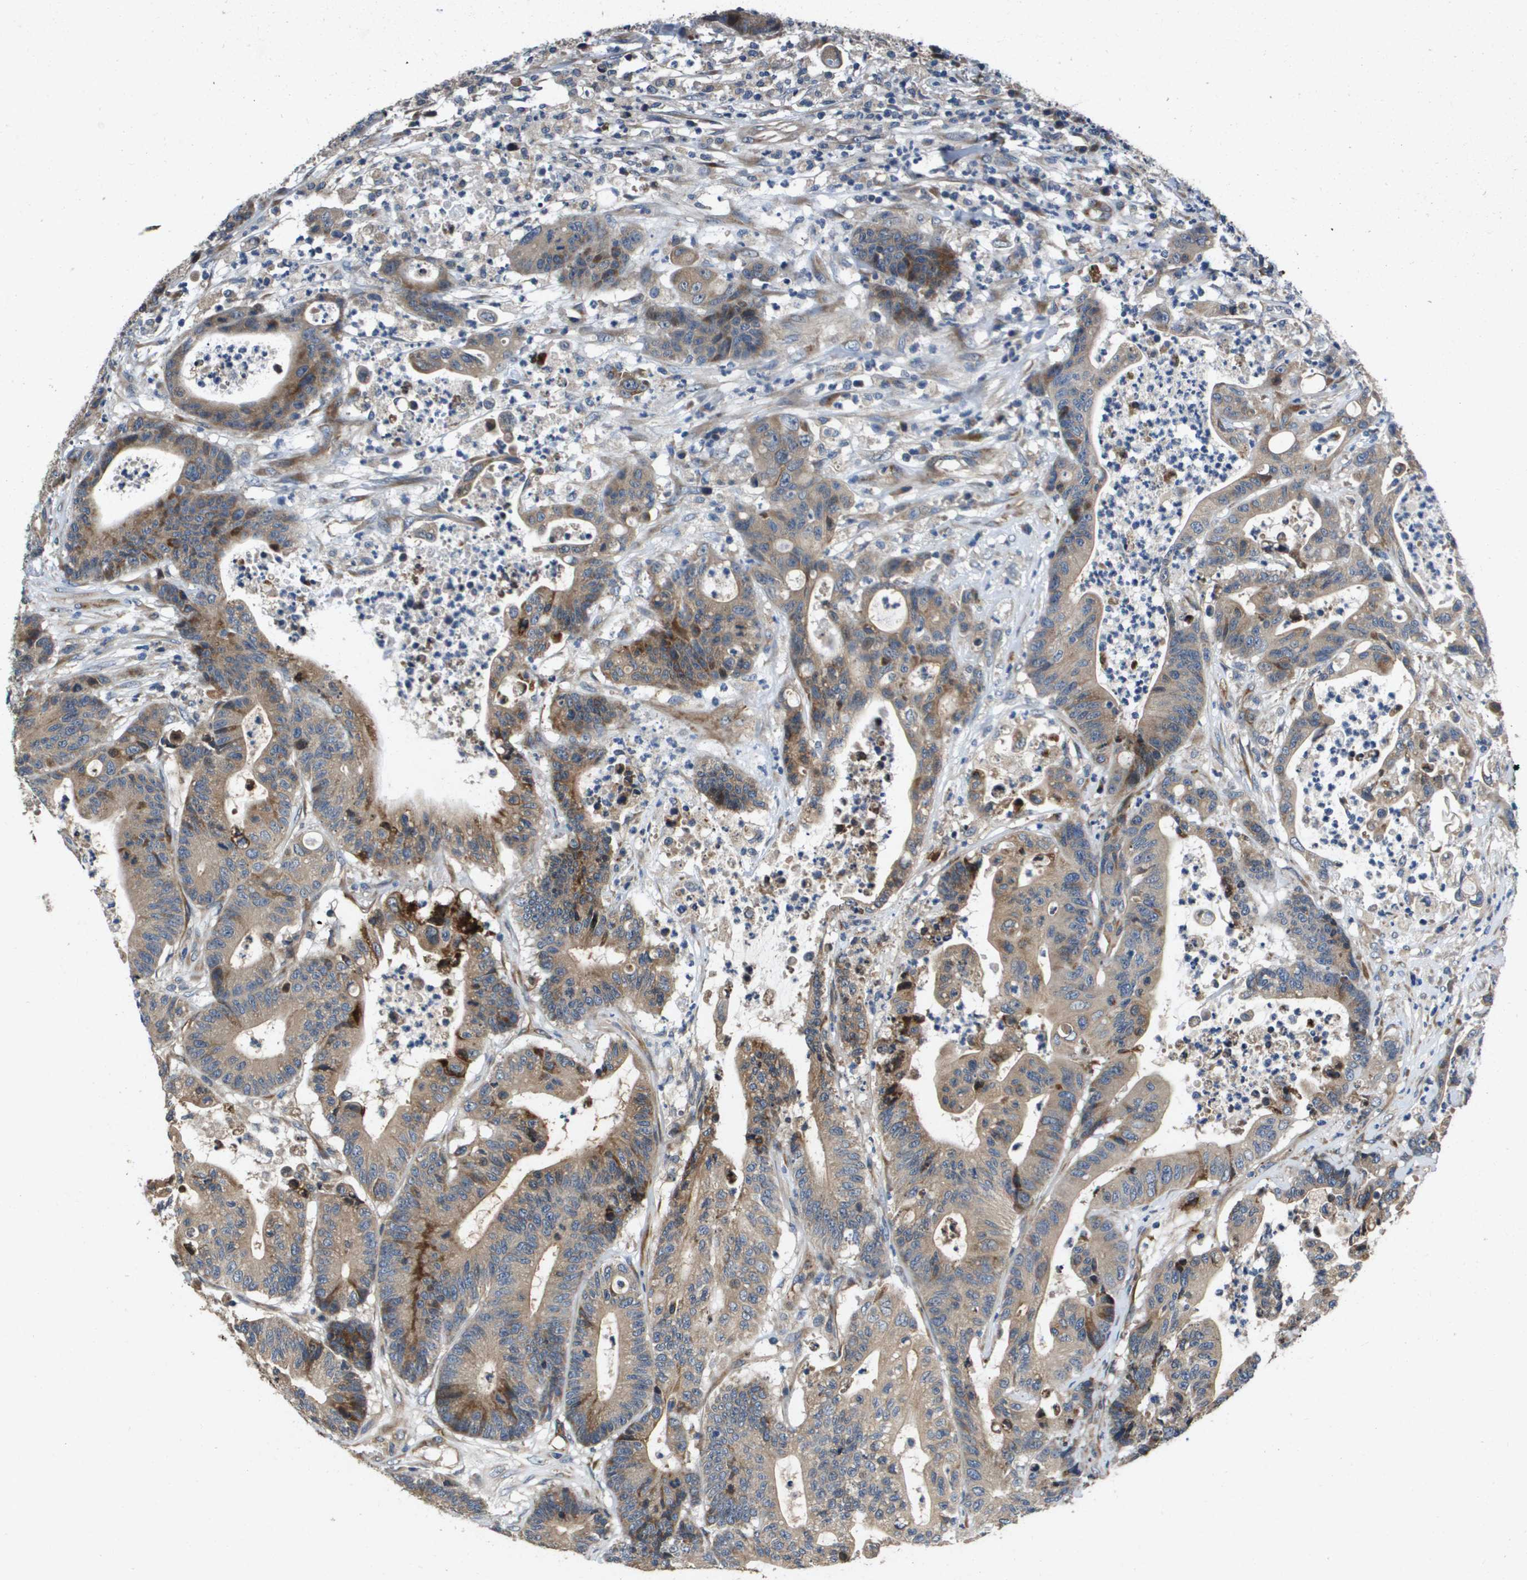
{"staining": {"intensity": "weak", "quantity": ">75%", "location": "cytoplasmic/membranous"}, "tissue": "colorectal cancer", "cell_type": "Tumor cells", "image_type": "cancer", "snomed": [{"axis": "morphology", "description": "Adenocarcinoma, NOS"}, {"axis": "topography", "description": "Colon"}], "caption": "Tumor cells demonstrate low levels of weak cytoplasmic/membranous positivity in approximately >75% of cells in human colorectal cancer. (DAB (3,3'-diaminobenzidine) = brown stain, brightfield microscopy at high magnification).", "gene": "ENTPD2", "patient": {"sex": "female", "age": 84}}